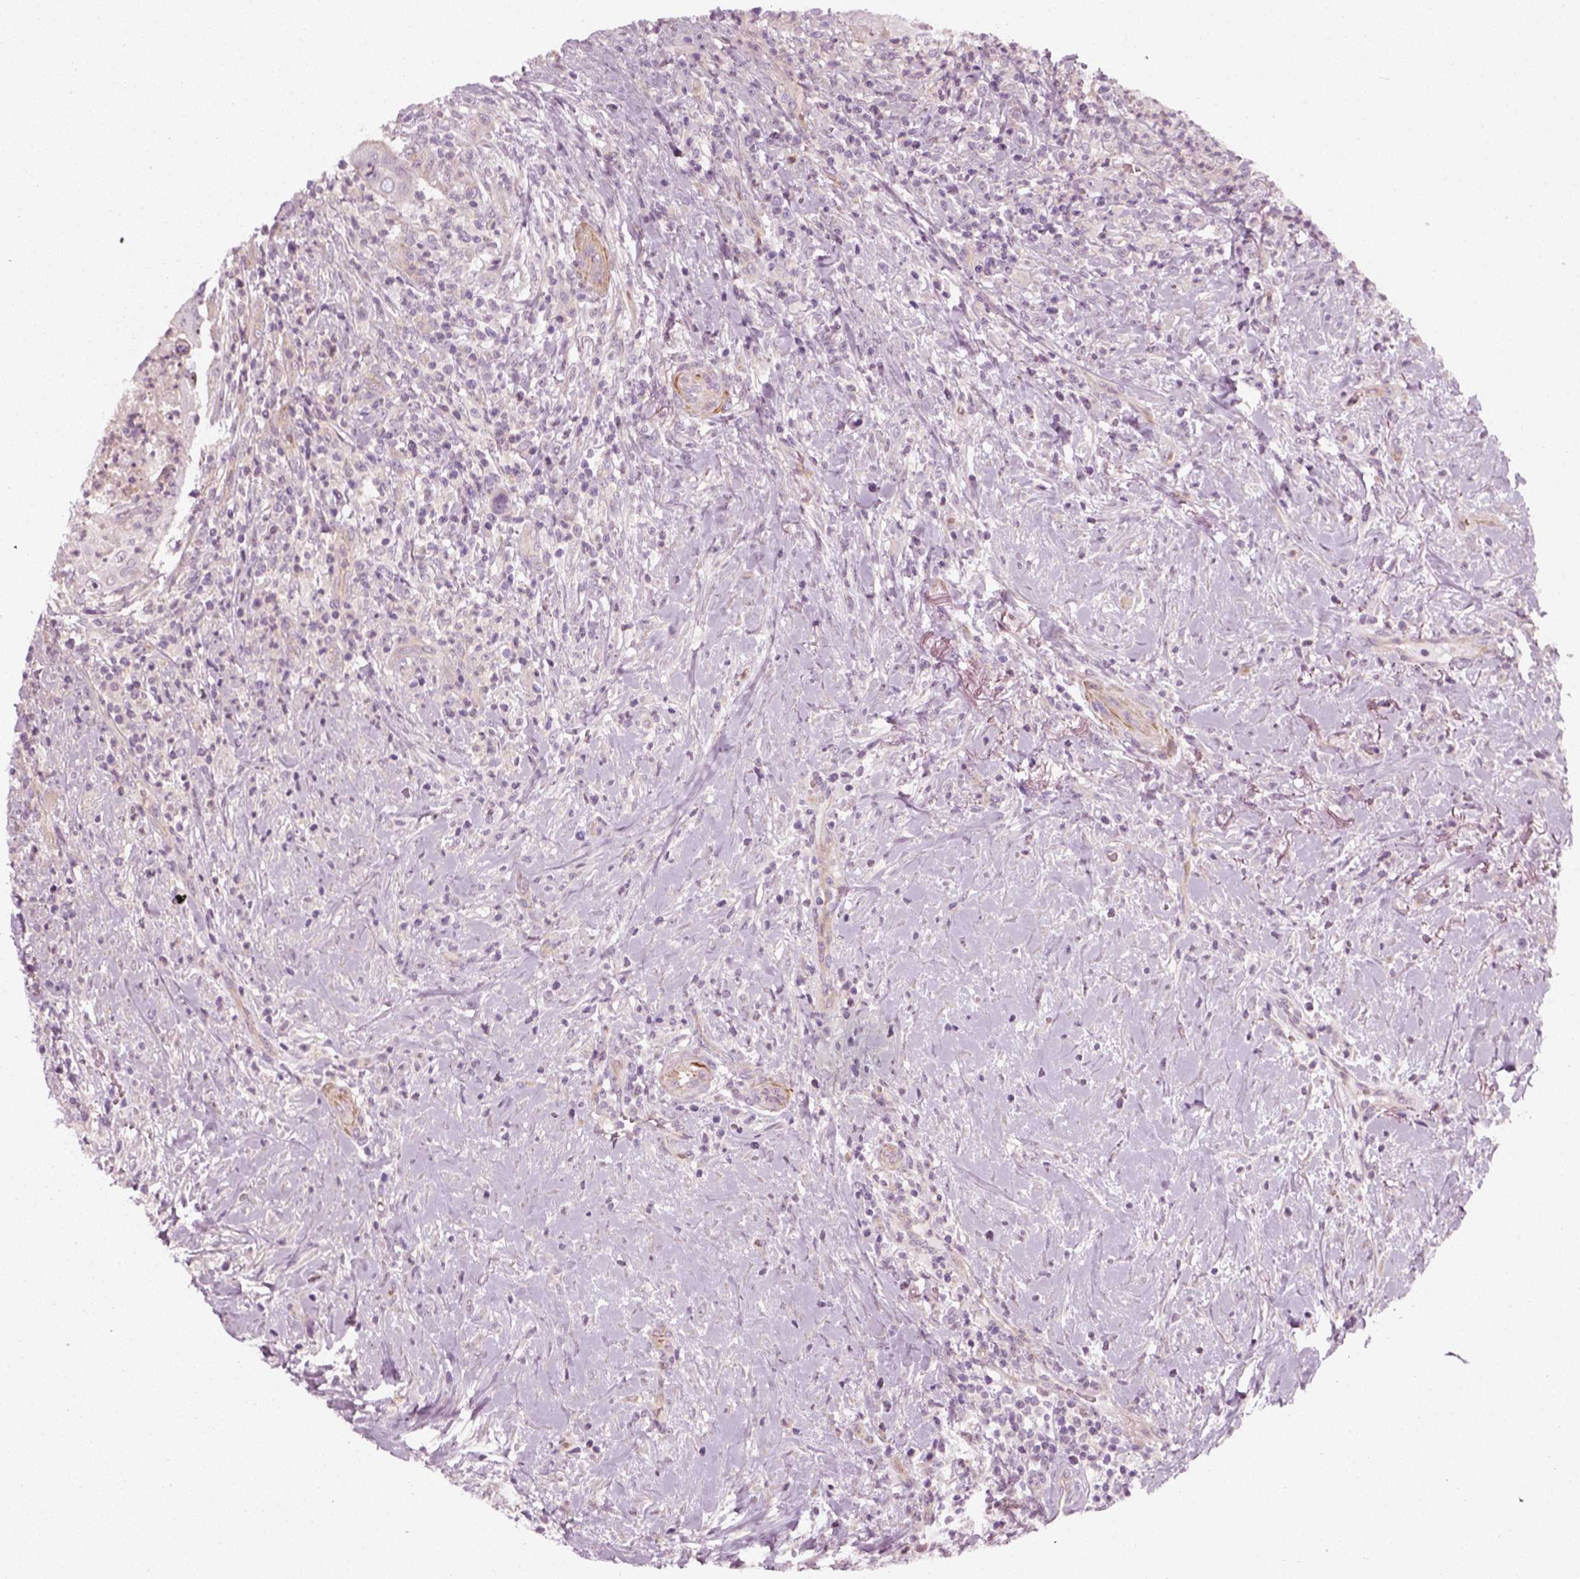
{"staining": {"intensity": "negative", "quantity": "none", "location": "none"}, "tissue": "head and neck cancer", "cell_type": "Tumor cells", "image_type": "cancer", "snomed": [{"axis": "morphology", "description": "Squamous cell carcinoma, NOS"}, {"axis": "topography", "description": "Head-Neck"}], "caption": "Tumor cells are negative for protein expression in human head and neck cancer. (DAB (3,3'-diaminobenzidine) immunohistochemistry (IHC) visualized using brightfield microscopy, high magnification).", "gene": "DNASE1L1", "patient": {"sex": "male", "age": 69}}